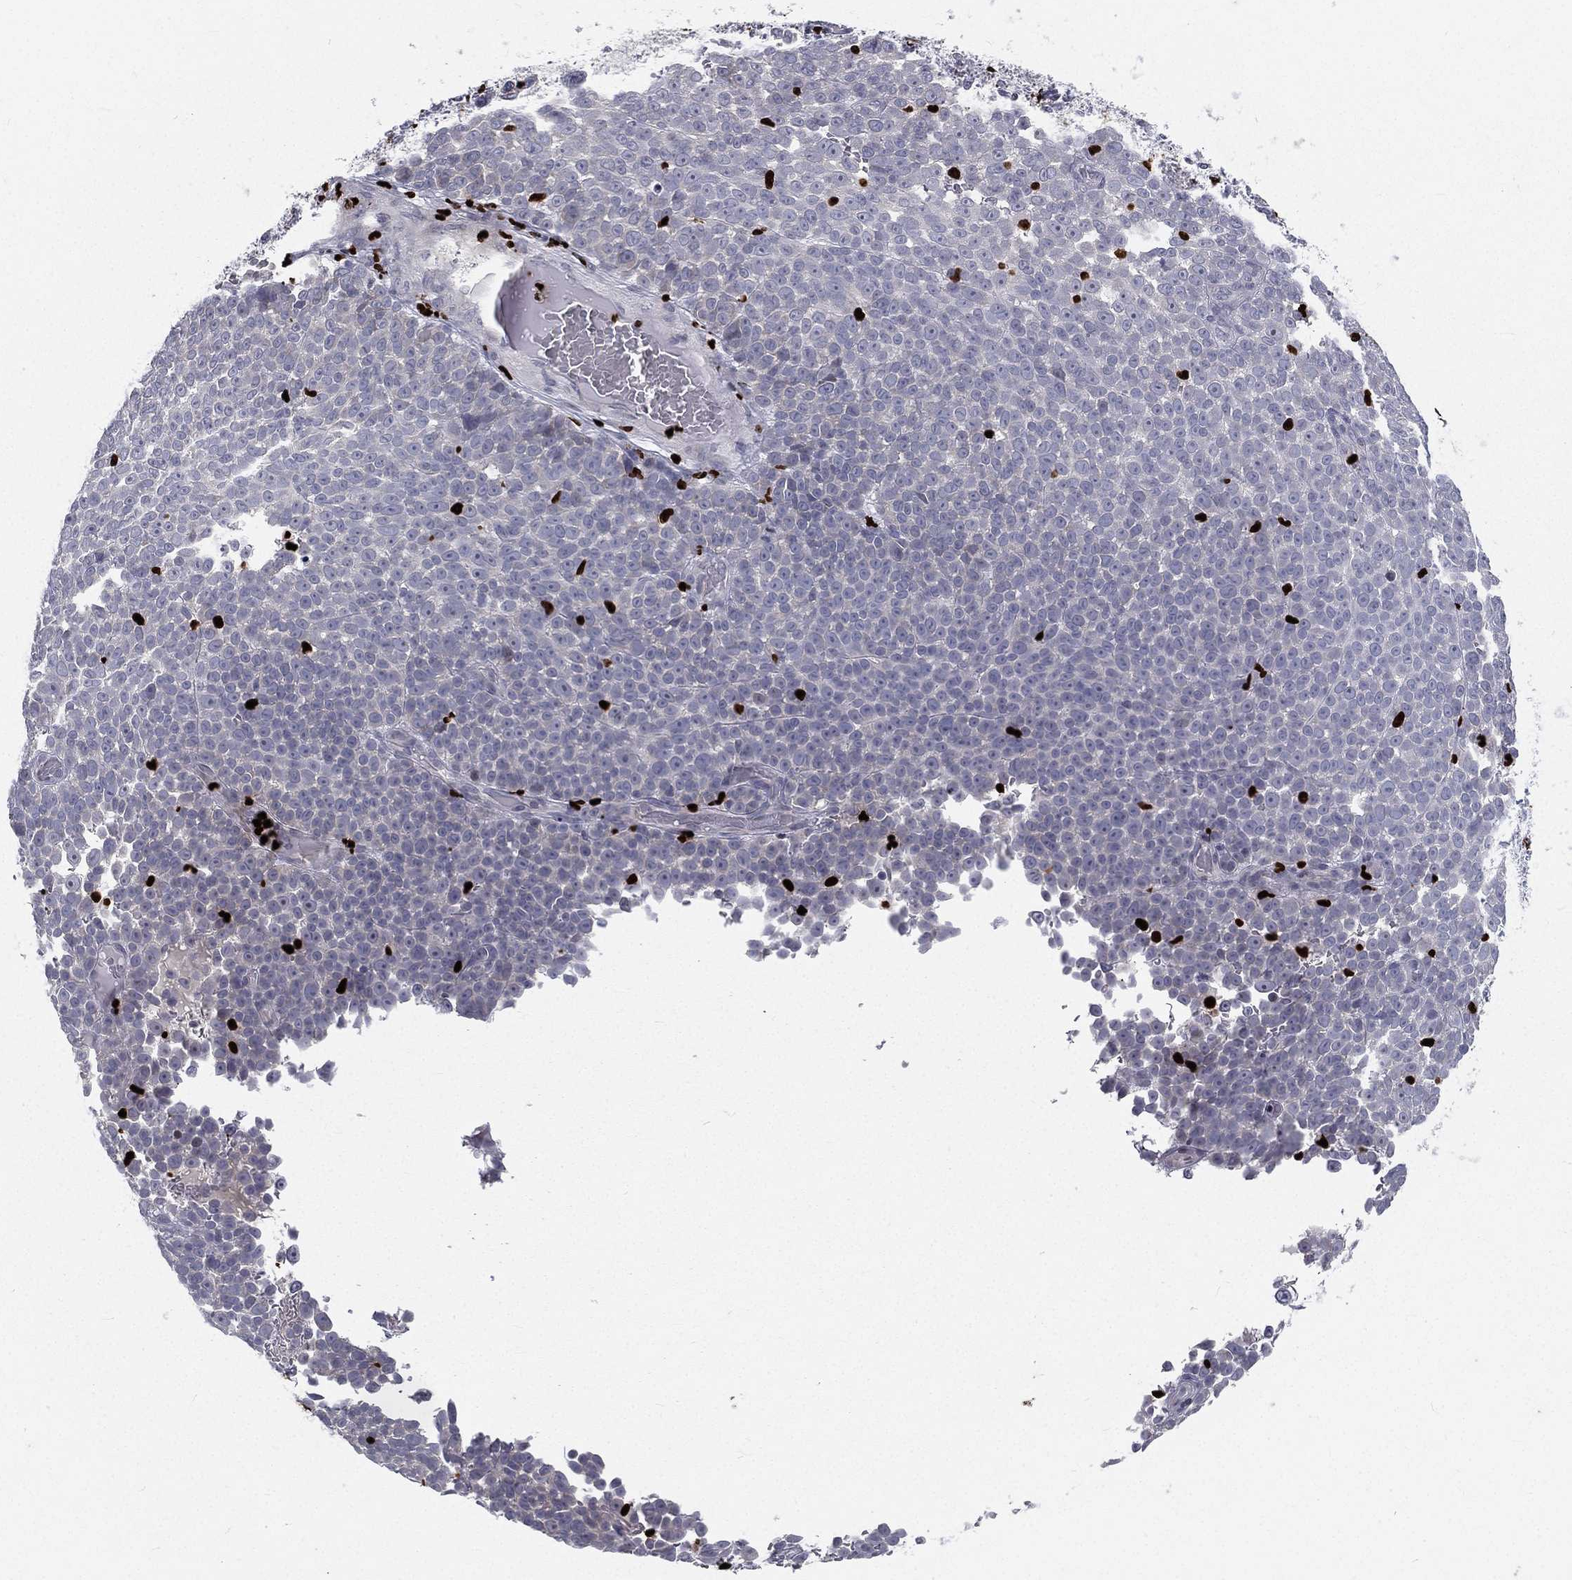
{"staining": {"intensity": "negative", "quantity": "none", "location": "none"}, "tissue": "melanoma", "cell_type": "Tumor cells", "image_type": "cancer", "snomed": [{"axis": "morphology", "description": "Malignant melanoma, NOS"}, {"axis": "topography", "description": "Skin"}], "caption": "DAB (3,3'-diaminobenzidine) immunohistochemical staining of human melanoma exhibits no significant staining in tumor cells.", "gene": "MNDA", "patient": {"sex": "female", "age": 95}}